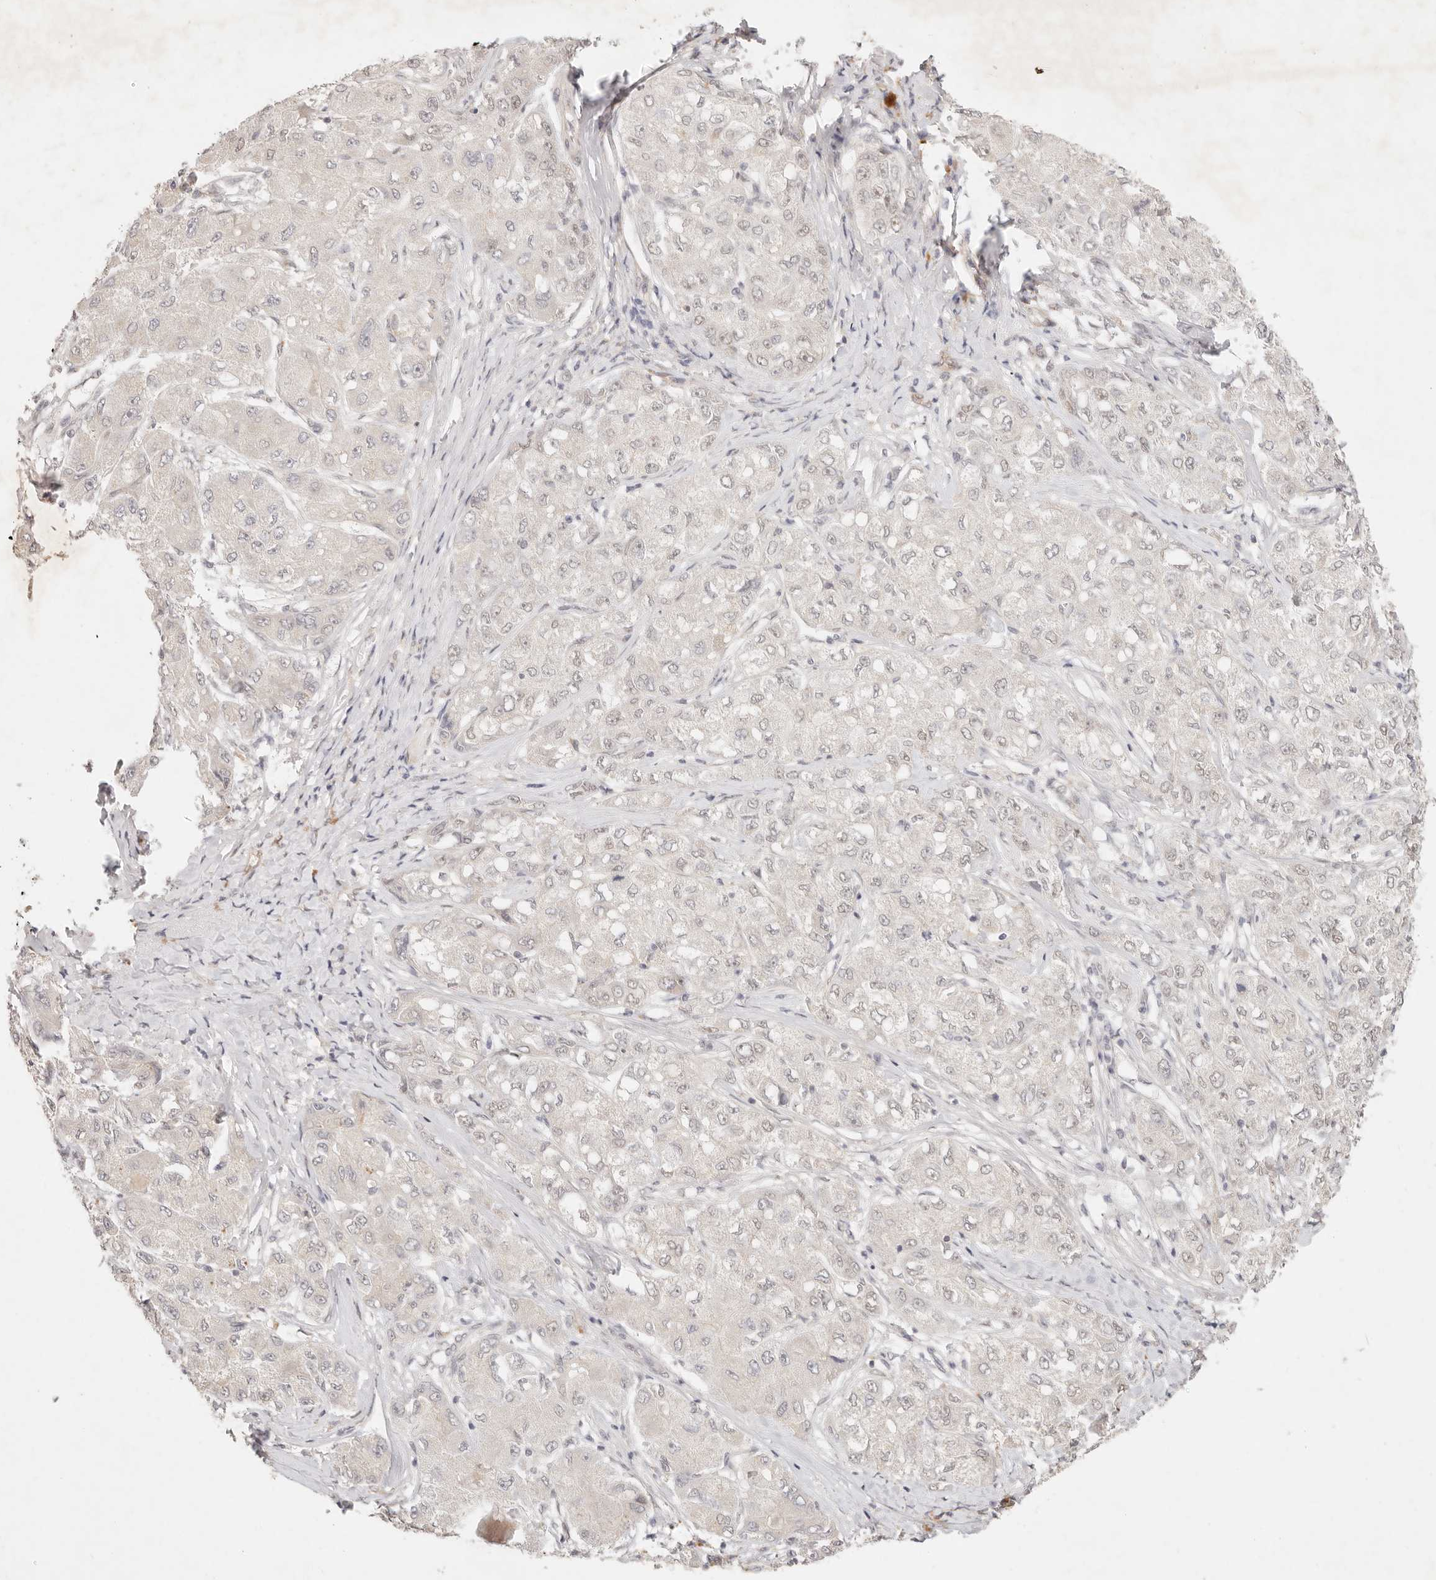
{"staining": {"intensity": "negative", "quantity": "none", "location": "none"}, "tissue": "liver cancer", "cell_type": "Tumor cells", "image_type": "cancer", "snomed": [{"axis": "morphology", "description": "Carcinoma, Hepatocellular, NOS"}, {"axis": "topography", "description": "Liver"}], "caption": "This photomicrograph is of liver cancer (hepatocellular carcinoma) stained with immunohistochemistry (IHC) to label a protein in brown with the nuclei are counter-stained blue. There is no positivity in tumor cells. (Immunohistochemistry, brightfield microscopy, high magnification).", "gene": "GPR156", "patient": {"sex": "male", "age": 80}}